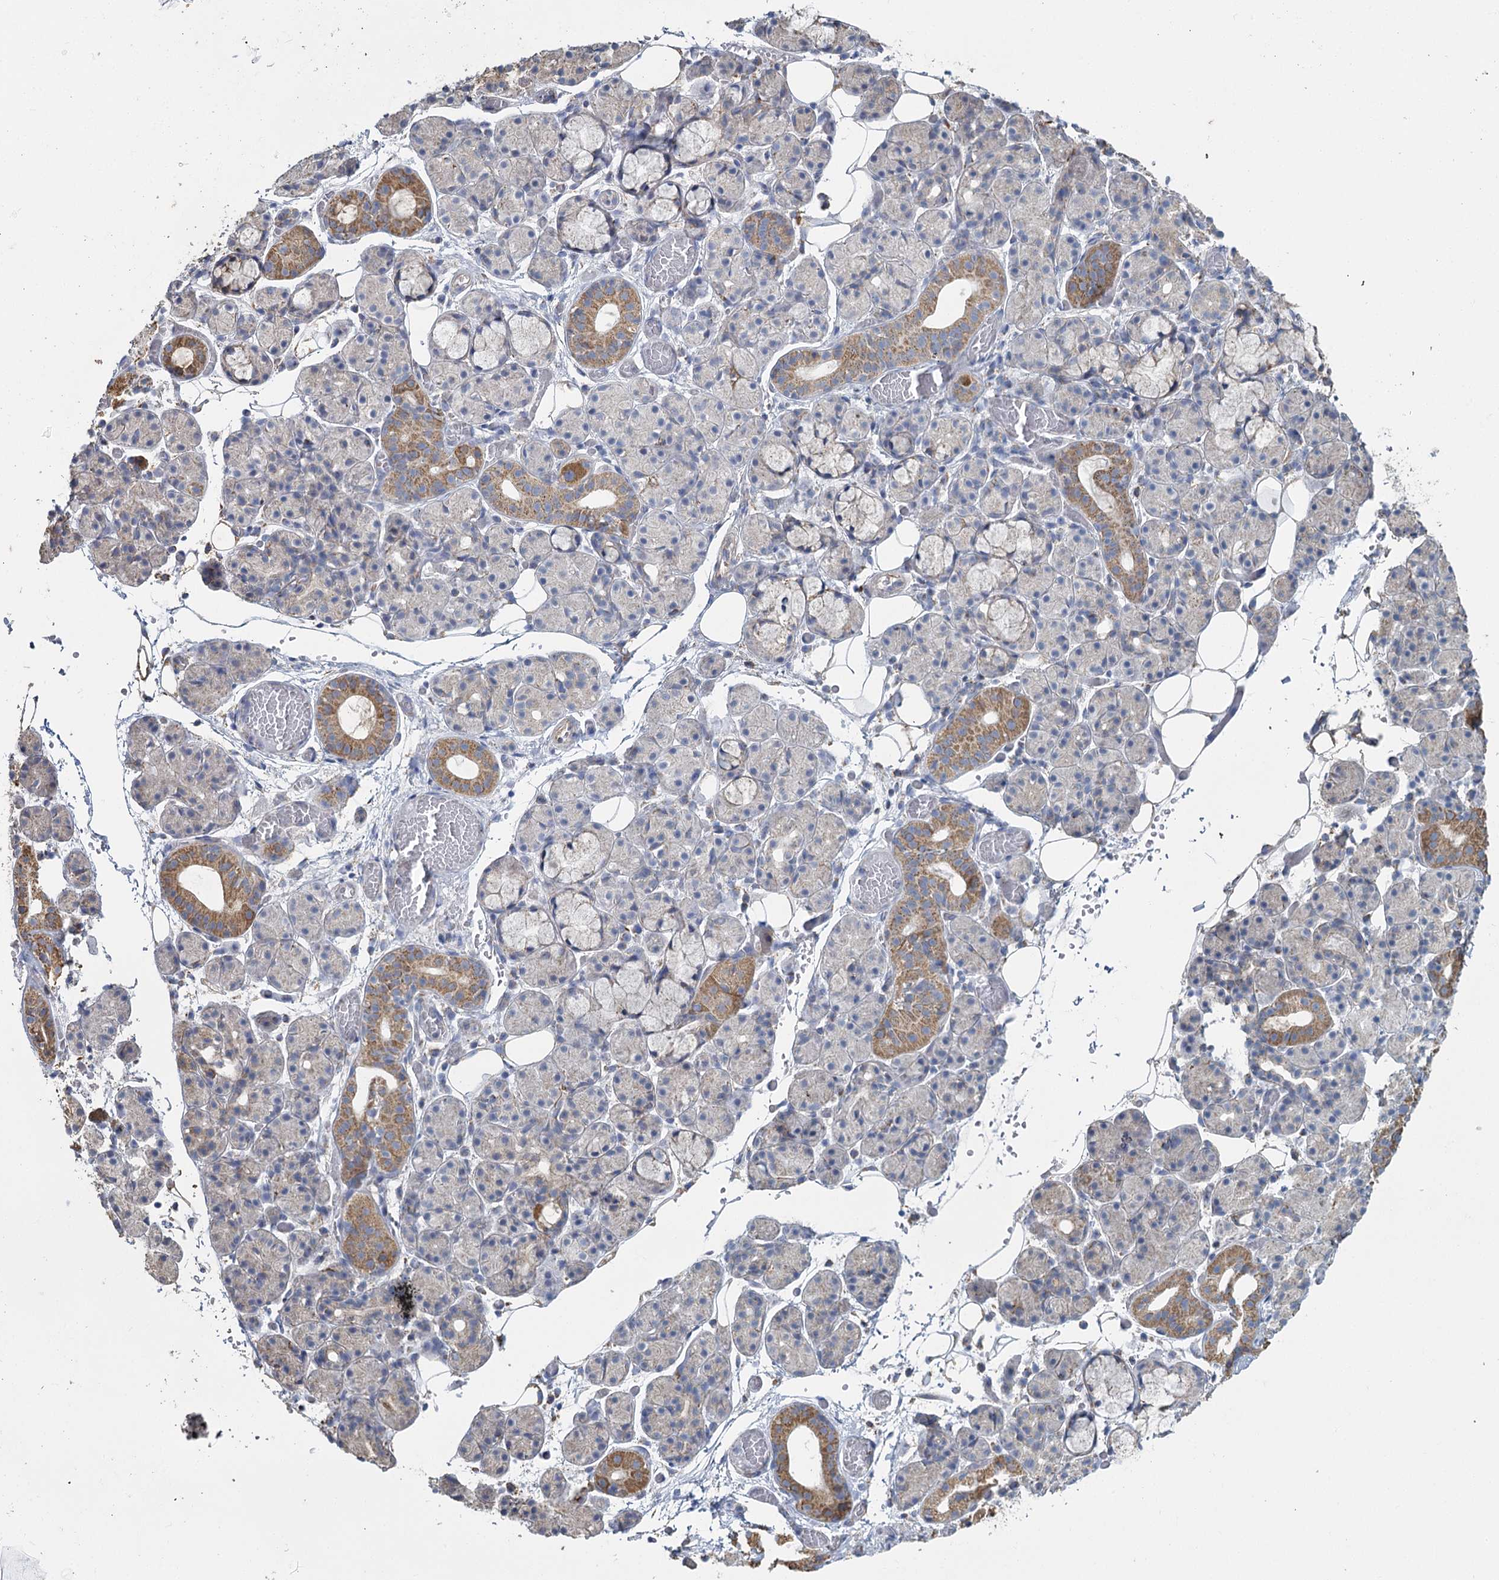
{"staining": {"intensity": "moderate", "quantity": "<25%", "location": "cytoplasmic/membranous"}, "tissue": "salivary gland", "cell_type": "Glandular cells", "image_type": "normal", "snomed": [{"axis": "morphology", "description": "Normal tissue, NOS"}, {"axis": "topography", "description": "Salivary gland"}], "caption": "Immunohistochemical staining of normal salivary gland demonstrates moderate cytoplasmic/membranous protein positivity in approximately <25% of glandular cells.", "gene": "MRPL44", "patient": {"sex": "male", "age": 63}}